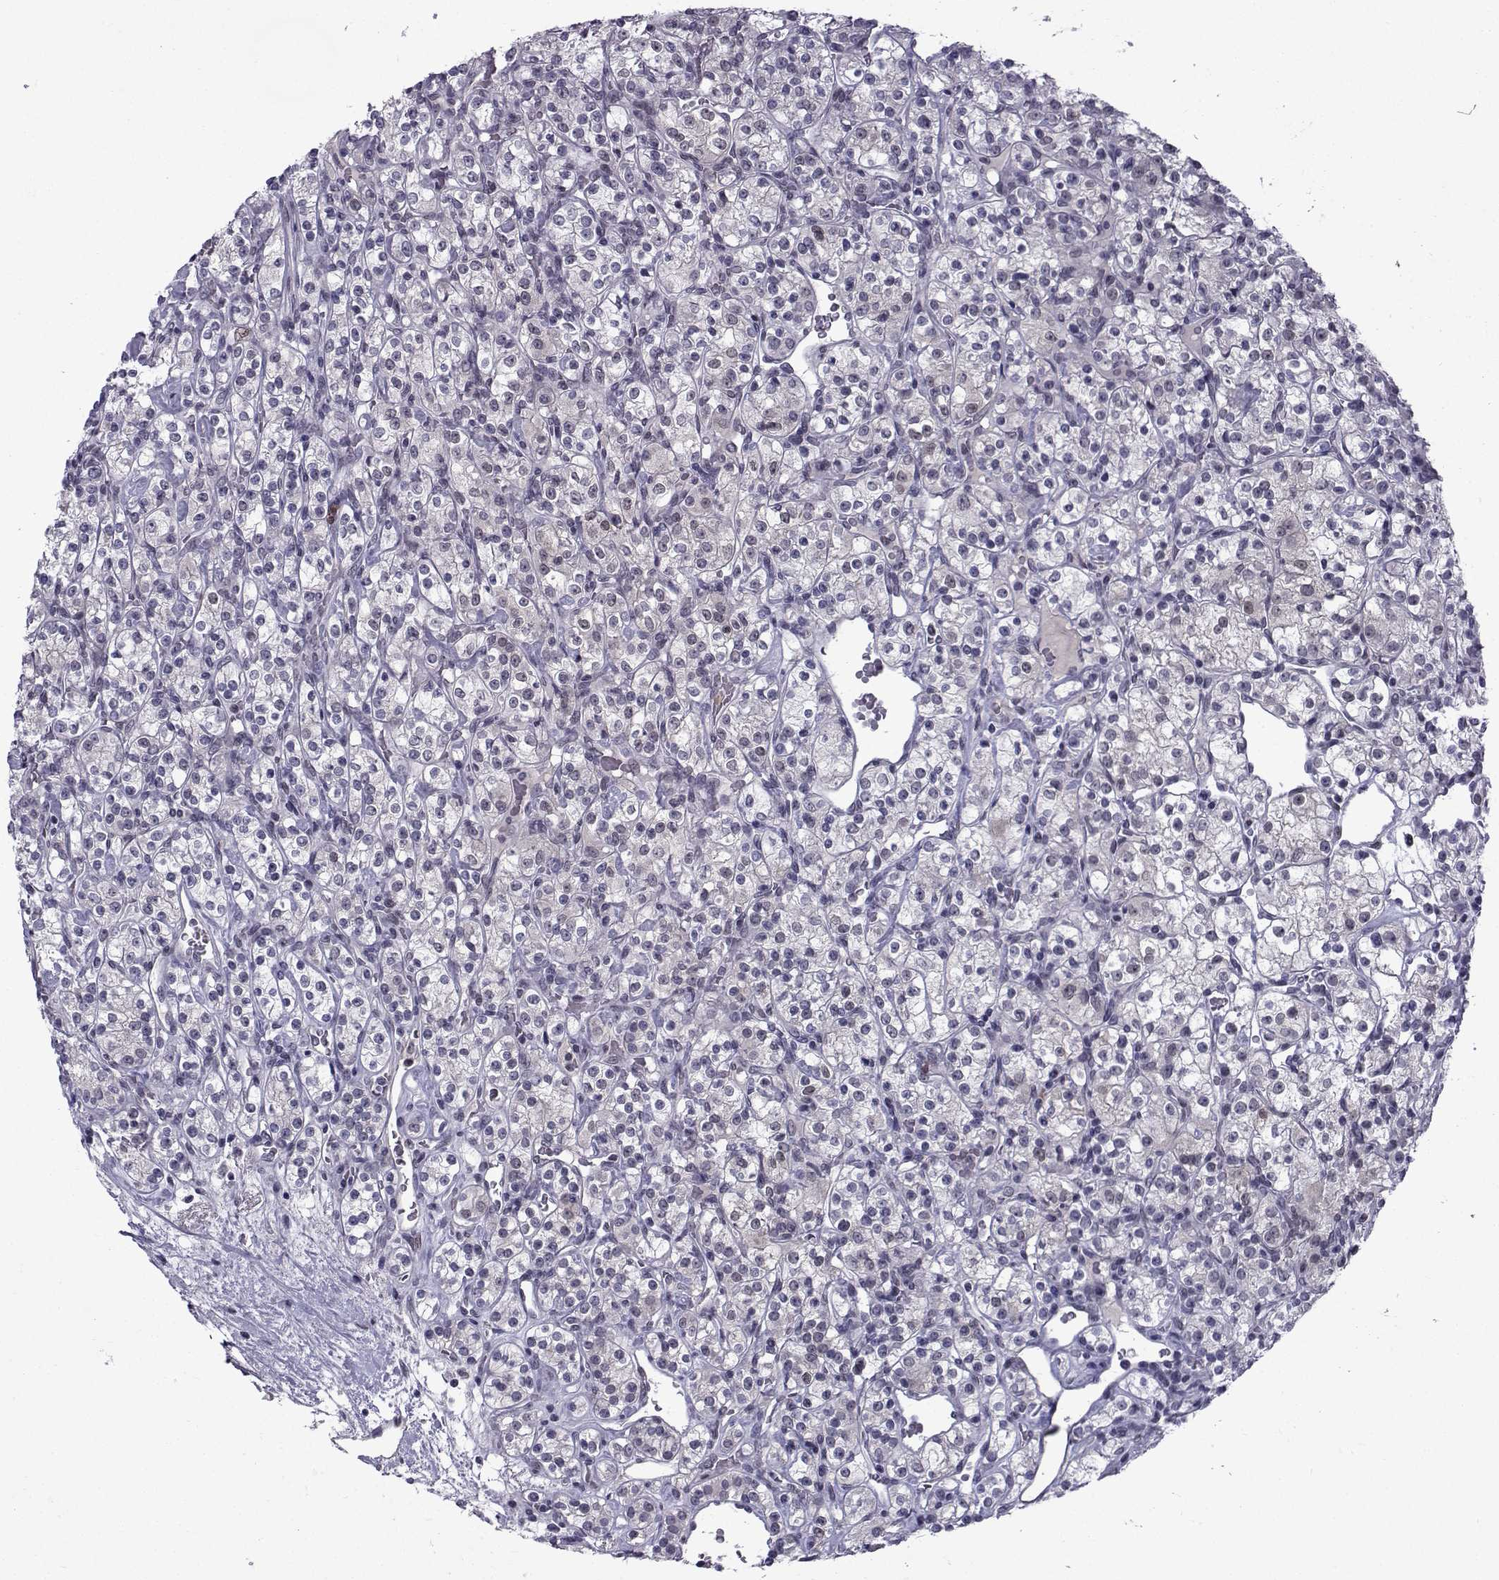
{"staining": {"intensity": "negative", "quantity": "none", "location": "none"}, "tissue": "renal cancer", "cell_type": "Tumor cells", "image_type": "cancer", "snomed": [{"axis": "morphology", "description": "Adenocarcinoma, NOS"}, {"axis": "topography", "description": "Kidney"}], "caption": "This is an immunohistochemistry (IHC) histopathology image of human renal cancer. There is no staining in tumor cells.", "gene": "RBM24", "patient": {"sex": "male", "age": 77}}